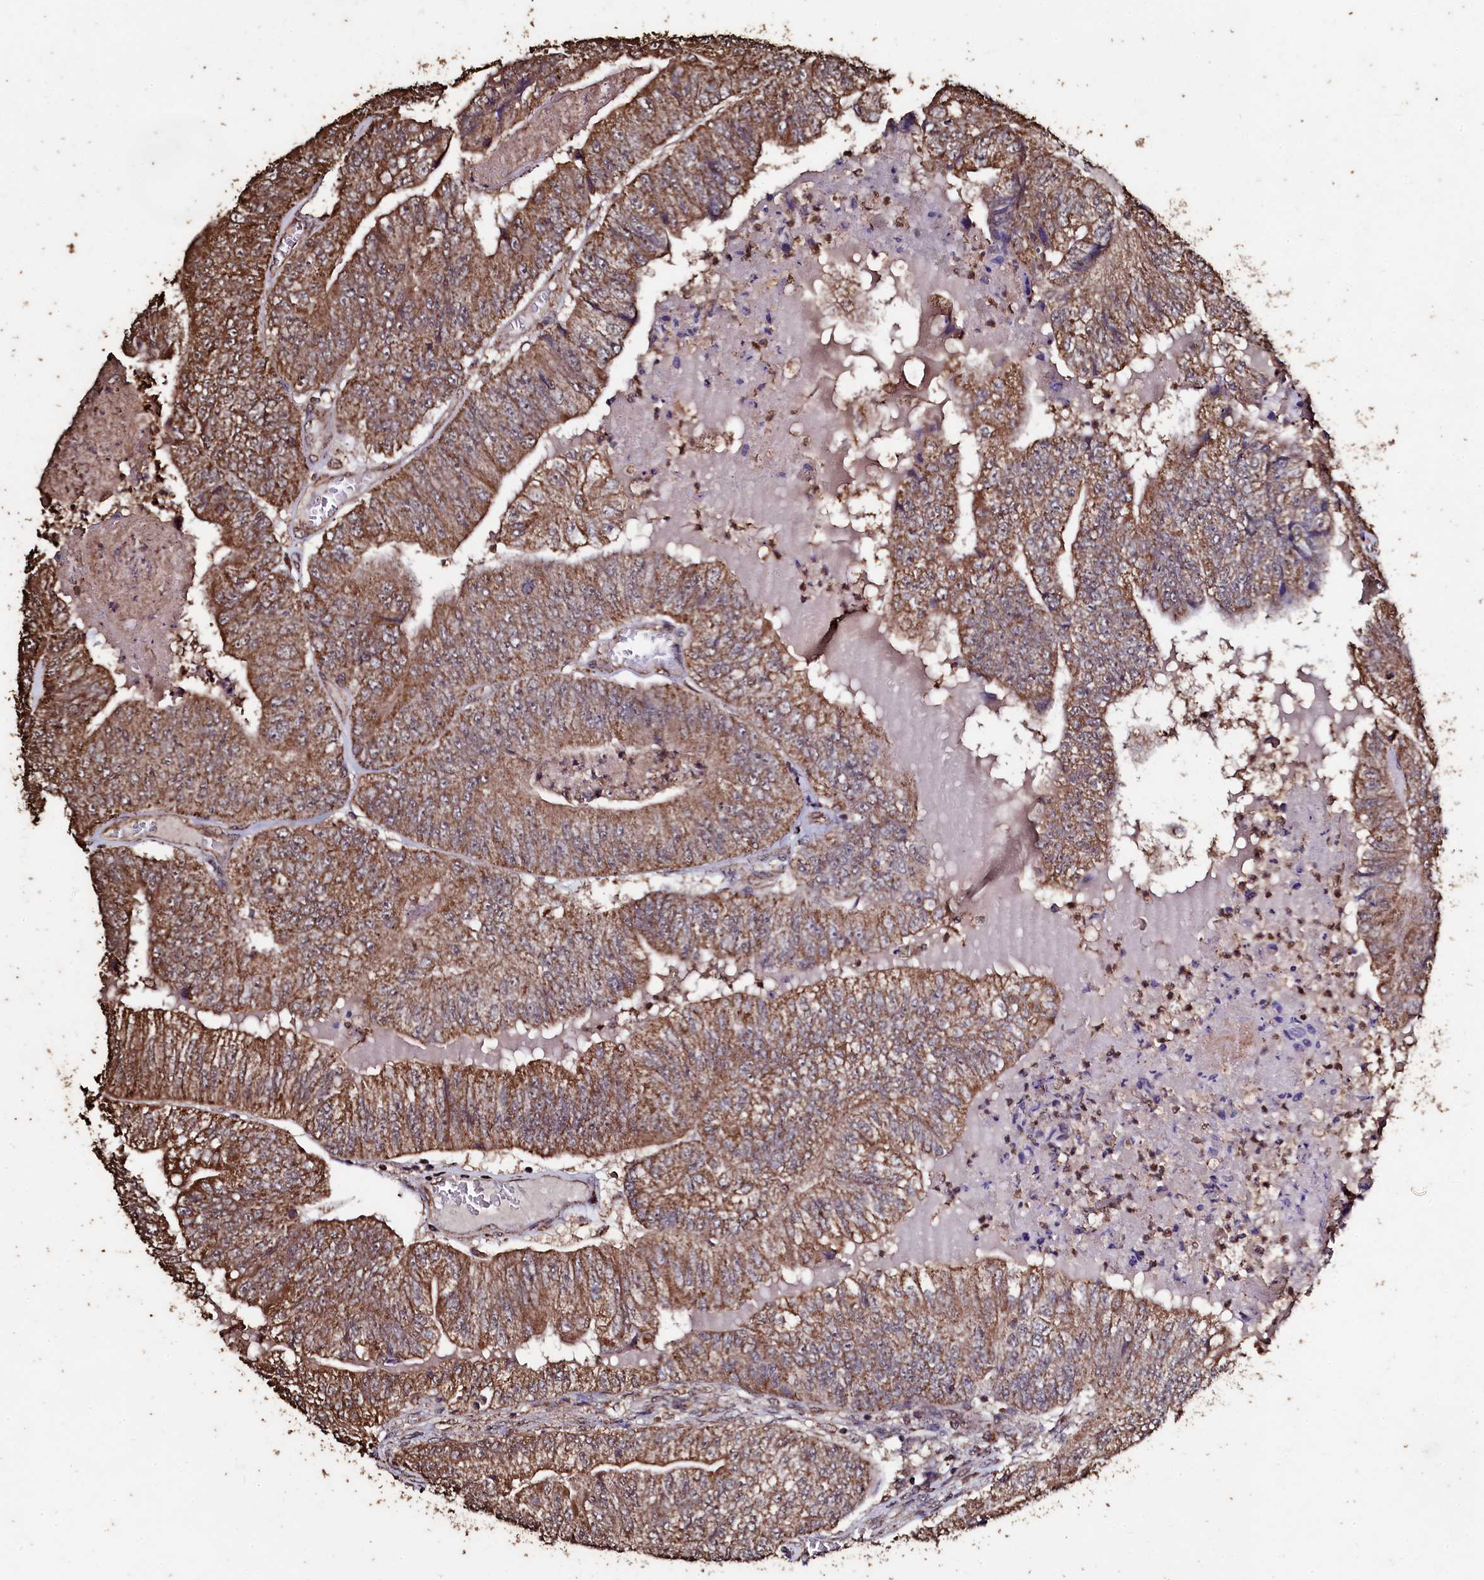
{"staining": {"intensity": "moderate", "quantity": ">75%", "location": "cytoplasmic/membranous"}, "tissue": "colorectal cancer", "cell_type": "Tumor cells", "image_type": "cancer", "snomed": [{"axis": "morphology", "description": "Adenocarcinoma, NOS"}, {"axis": "topography", "description": "Colon"}], "caption": "Immunohistochemical staining of colorectal adenocarcinoma reveals medium levels of moderate cytoplasmic/membranous protein positivity in approximately >75% of tumor cells.", "gene": "FAAP24", "patient": {"sex": "female", "age": 67}}